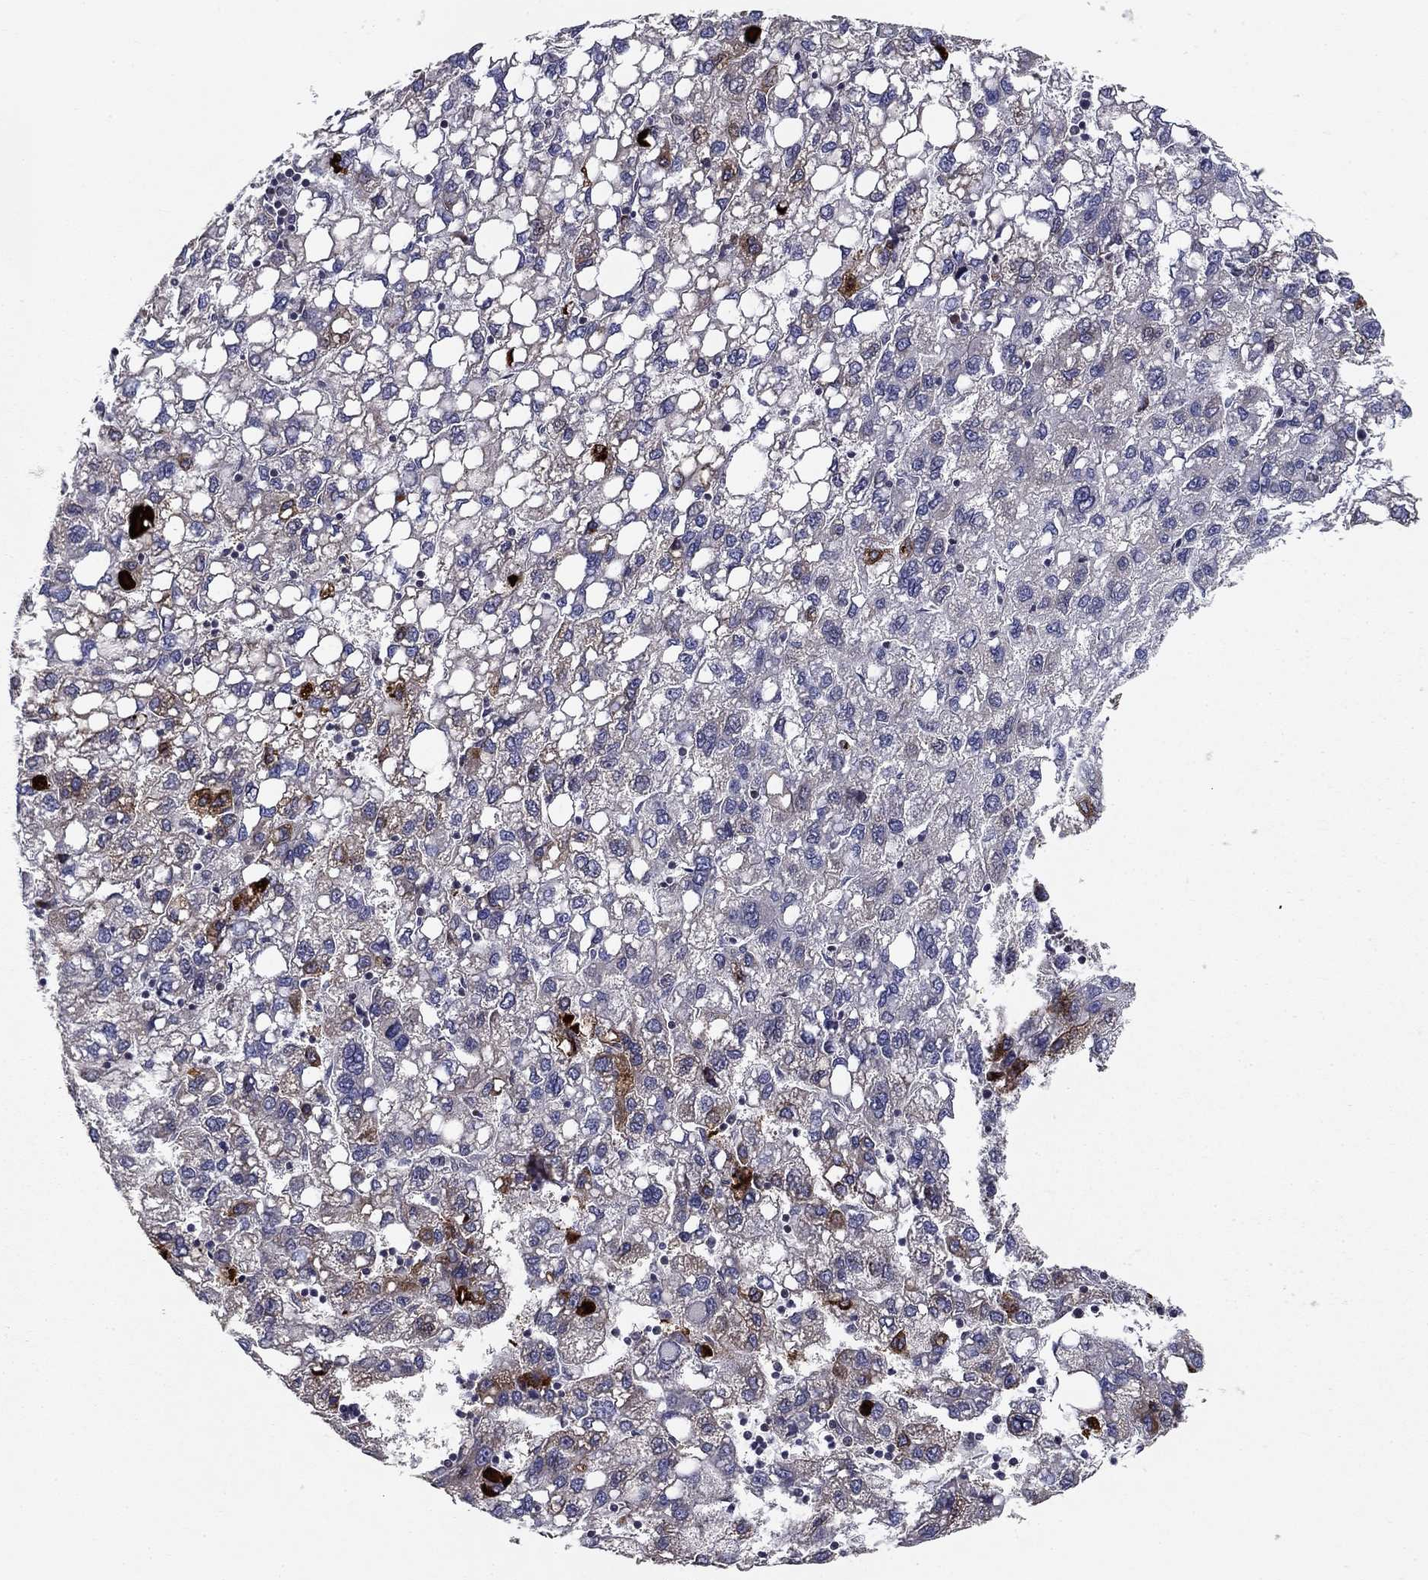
{"staining": {"intensity": "negative", "quantity": "none", "location": "none"}, "tissue": "liver cancer", "cell_type": "Tumor cells", "image_type": "cancer", "snomed": [{"axis": "morphology", "description": "Carcinoma, Hepatocellular, NOS"}, {"axis": "topography", "description": "Liver"}], "caption": "Tumor cells are negative for brown protein staining in liver cancer.", "gene": "SYNC", "patient": {"sex": "female", "age": 82}}